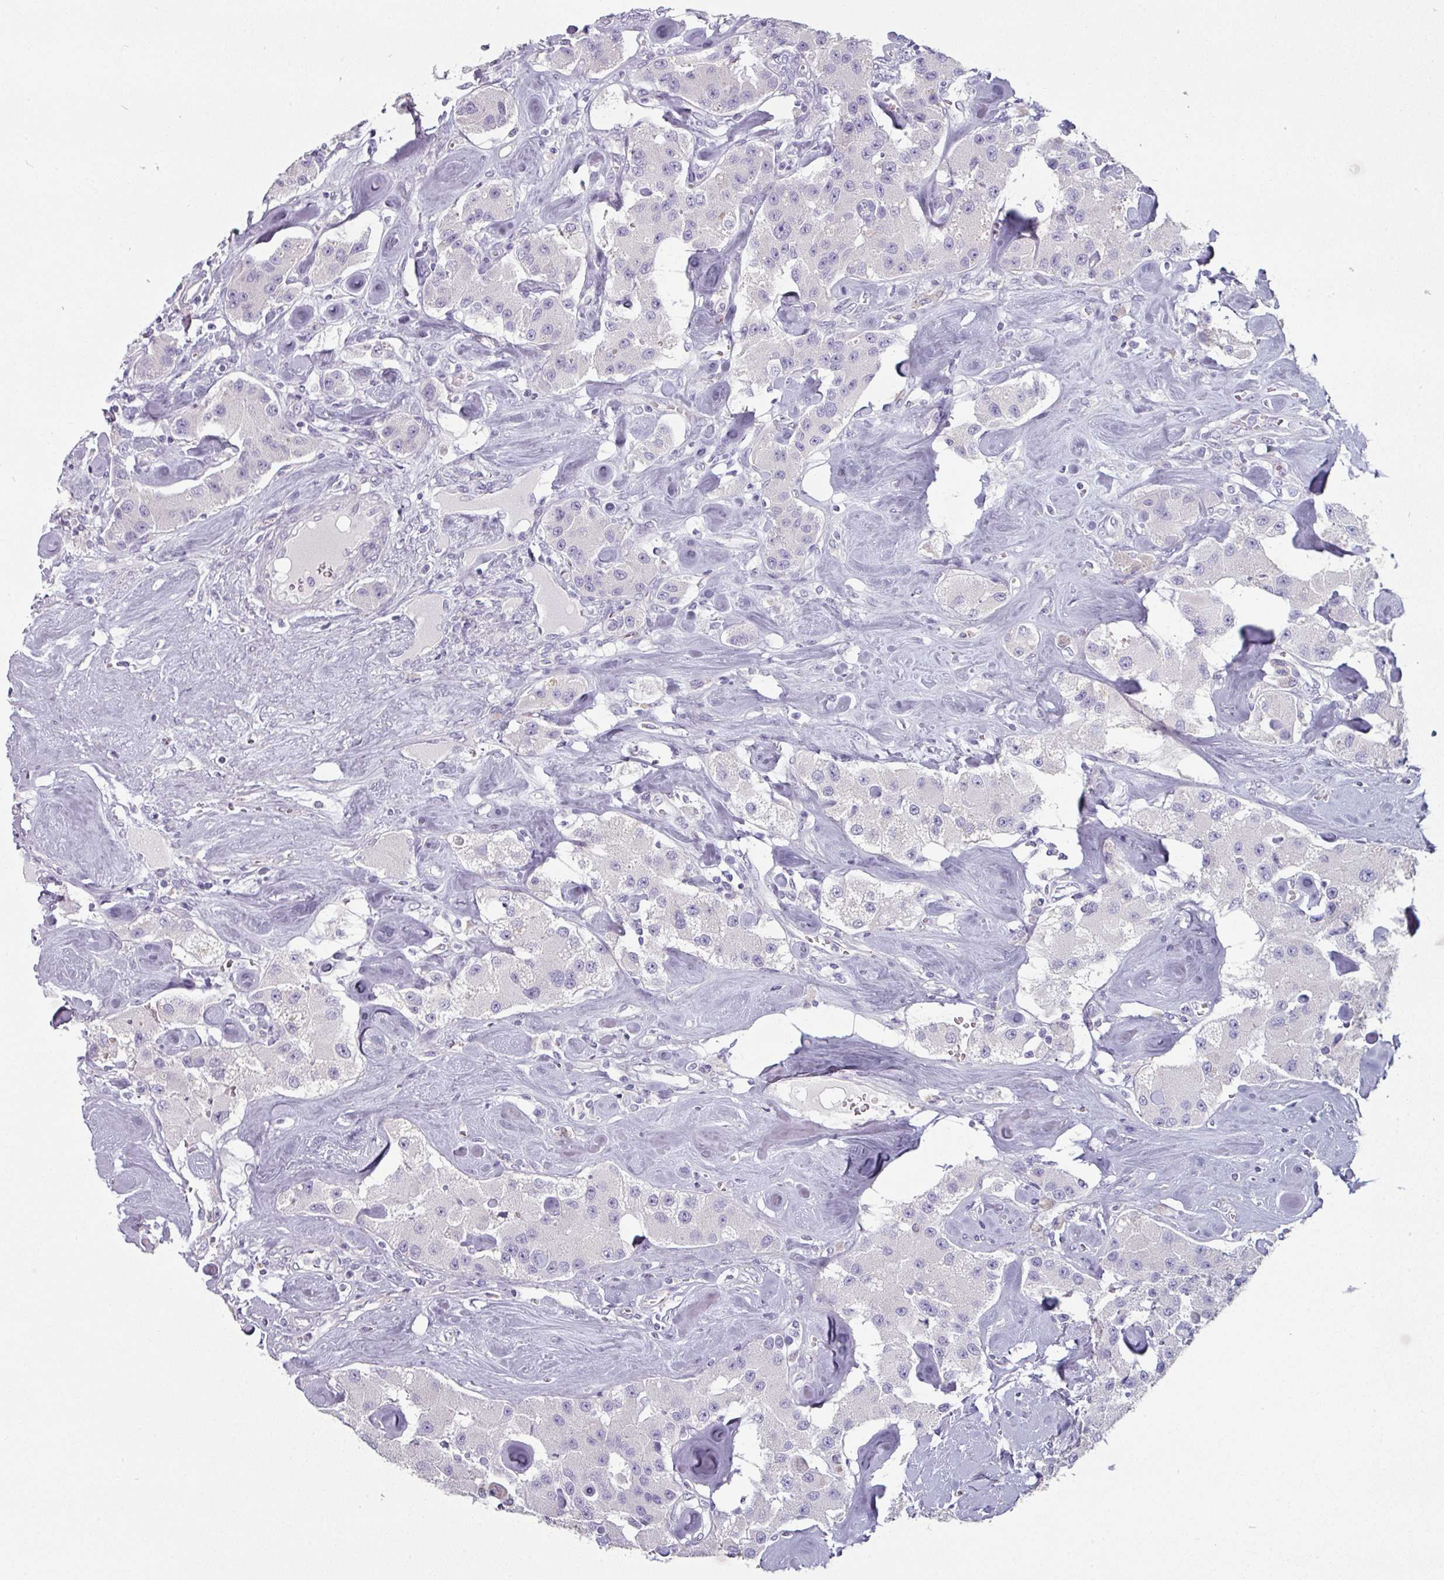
{"staining": {"intensity": "negative", "quantity": "none", "location": "none"}, "tissue": "carcinoid", "cell_type": "Tumor cells", "image_type": "cancer", "snomed": [{"axis": "morphology", "description": "Carcinoid, malignant, NOS"}, {"axis": "topography", "description": "Pancreas"}], "caption": "DAB (3,3'-diaminobenzidine) immunohistochemical staining of carcinoid reveals no significant positivity in tumor cells. (DAB (3,3'-diaminobenzidine) immunohistochemistry visualized using brightfield microscopy, high magnification).", "gene": "SLC17A7", "patient": {"sex": "male", "age": 41}}